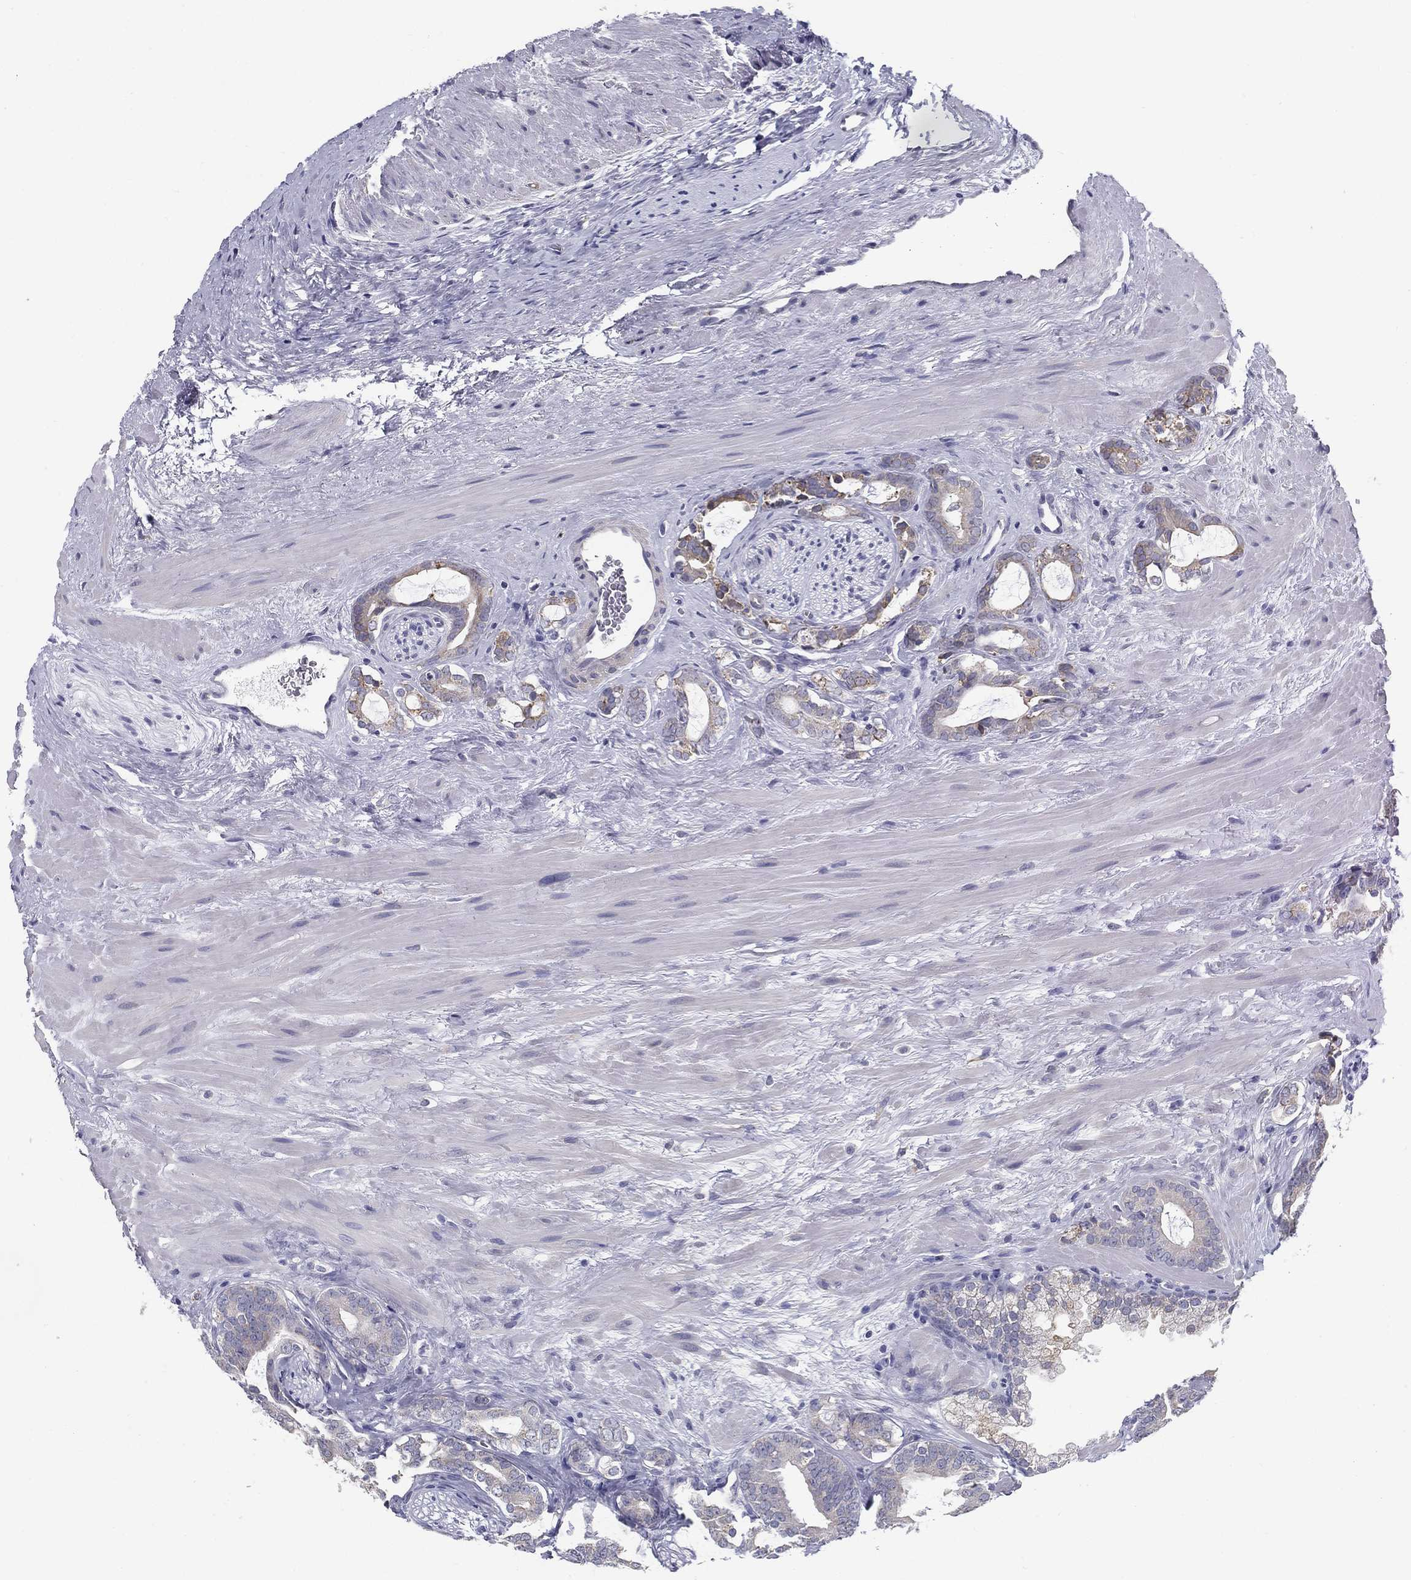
{"staining": {"intensity": "moderate", "quantity": "<25%", "location": "cytoplasmic/membranous"}, "tissue": "prostate cancer", "cell_type": "Tumor cells", "image_type": "cancer", "snomed": [{"axis": "morphology", "description": "Adenocarcinoma, NOS"}, {"axis": "topography", "description": "Prostate"}], "caption": "This photomicrograph reveals immunohistochemistry (IHC) staining of prostate adenocarcinoma, with low moderate cytoplasmic/membranous expression in approximately <25% of tumor cells.", "gene": "C19orf18", "patient": {"sex": "male", "age": 55}}